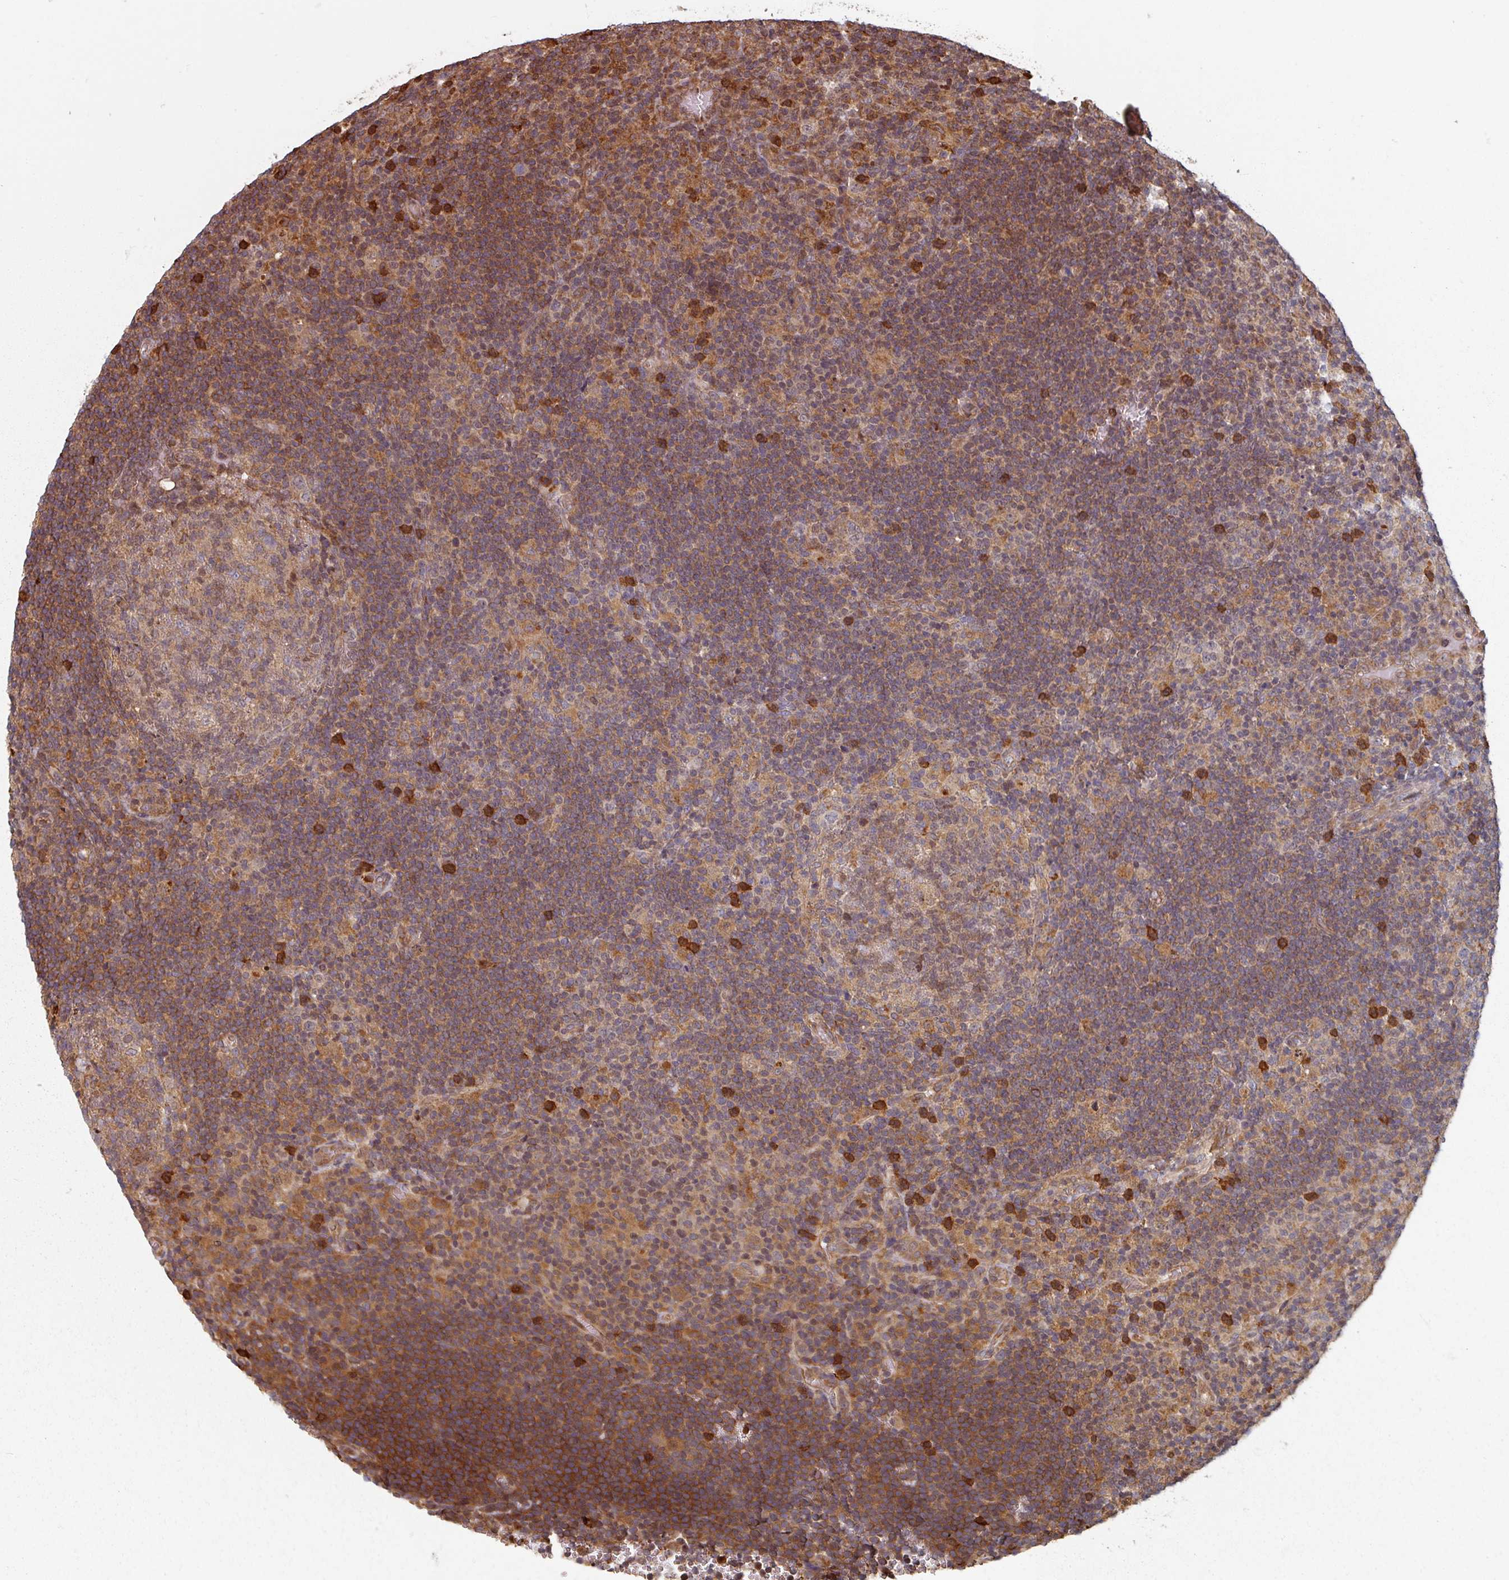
{"staining": {"intensity": "weak", "quantity": "25%-75%", "location": "cytoplasmic/membranous"}, "tissue": "lymphoma", "cell_type": "Tumor cells", "image_type": "cancer", "snomed": [{"axis": "morphology", "description": "Hodgkin's disease, NOS"}, {"axis": "topography", "description": "Lymph node"}], "caption": "IHC histopathology image of neoplastic tissue: Hodgkin's disease stained using IHC shows low levels of weak protein expression localized specifically in the cytoplasmic/membranous of tumor cells, appearing as a cytoplasmic/membranous brown color.", "gene": "EID1", "patient": {"sex": "female", "age": 57}}